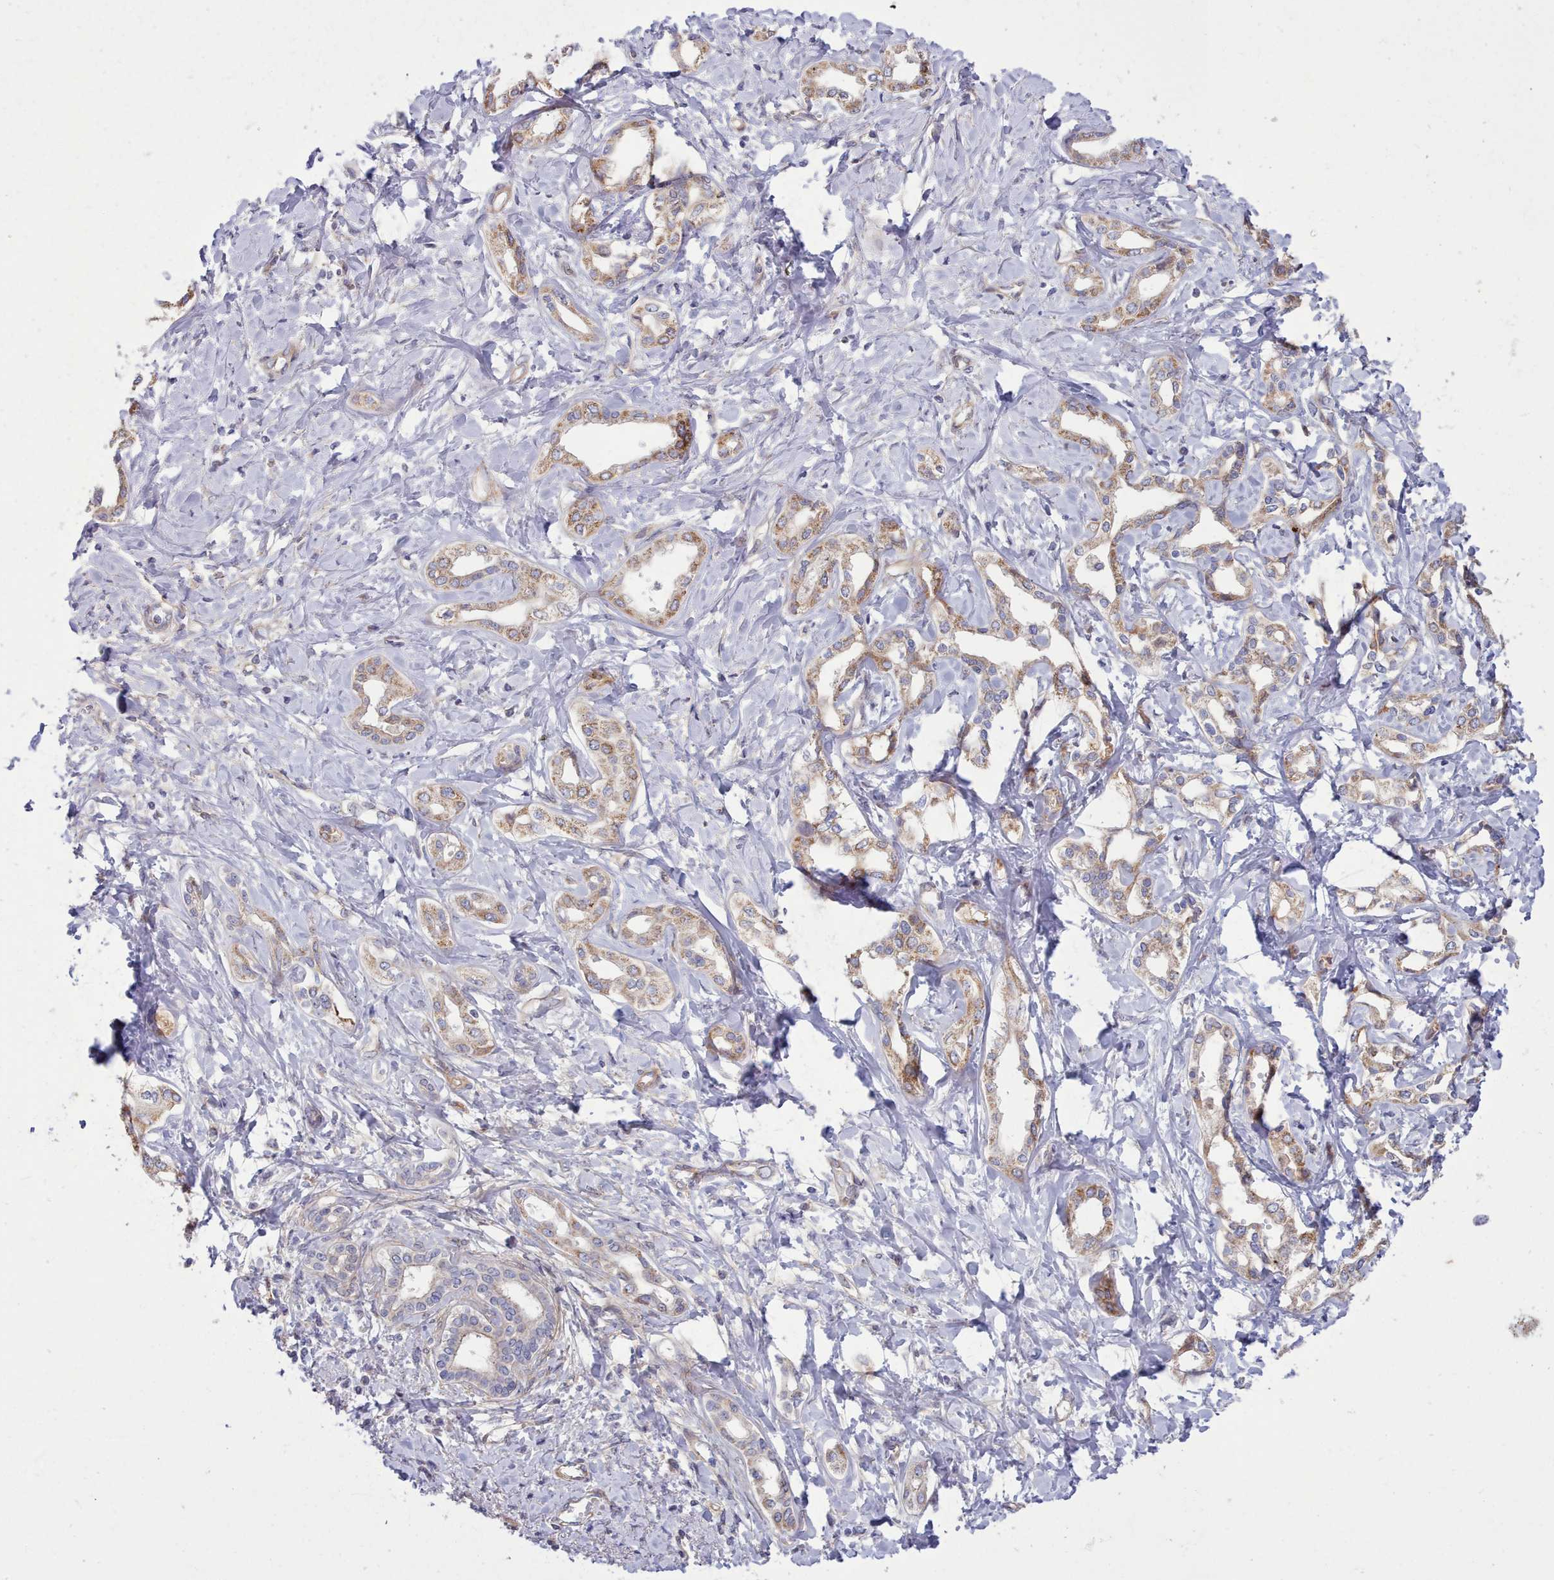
{"staining": {"intensity": "moderate", "quantity": ">75%", "location": "cytoplasmic/membranous"}, "tissue": "liver cancer", "cell_type": "Tumor cells", "image_type": "cancer", "snomed": [{"axis": "morphology", "description": "Cholangiocarcinoma"}, {"axis": "topography", "description": "Liver"}], "caption": "About >75% of tumor cells in human liver cancer demonstrate moderate cytoplasmic/membranous protein staining as visualized by brown immunohistochemical staining.", "gene": "MRPL21", "patient": {"sex": "female", "age": 77}}